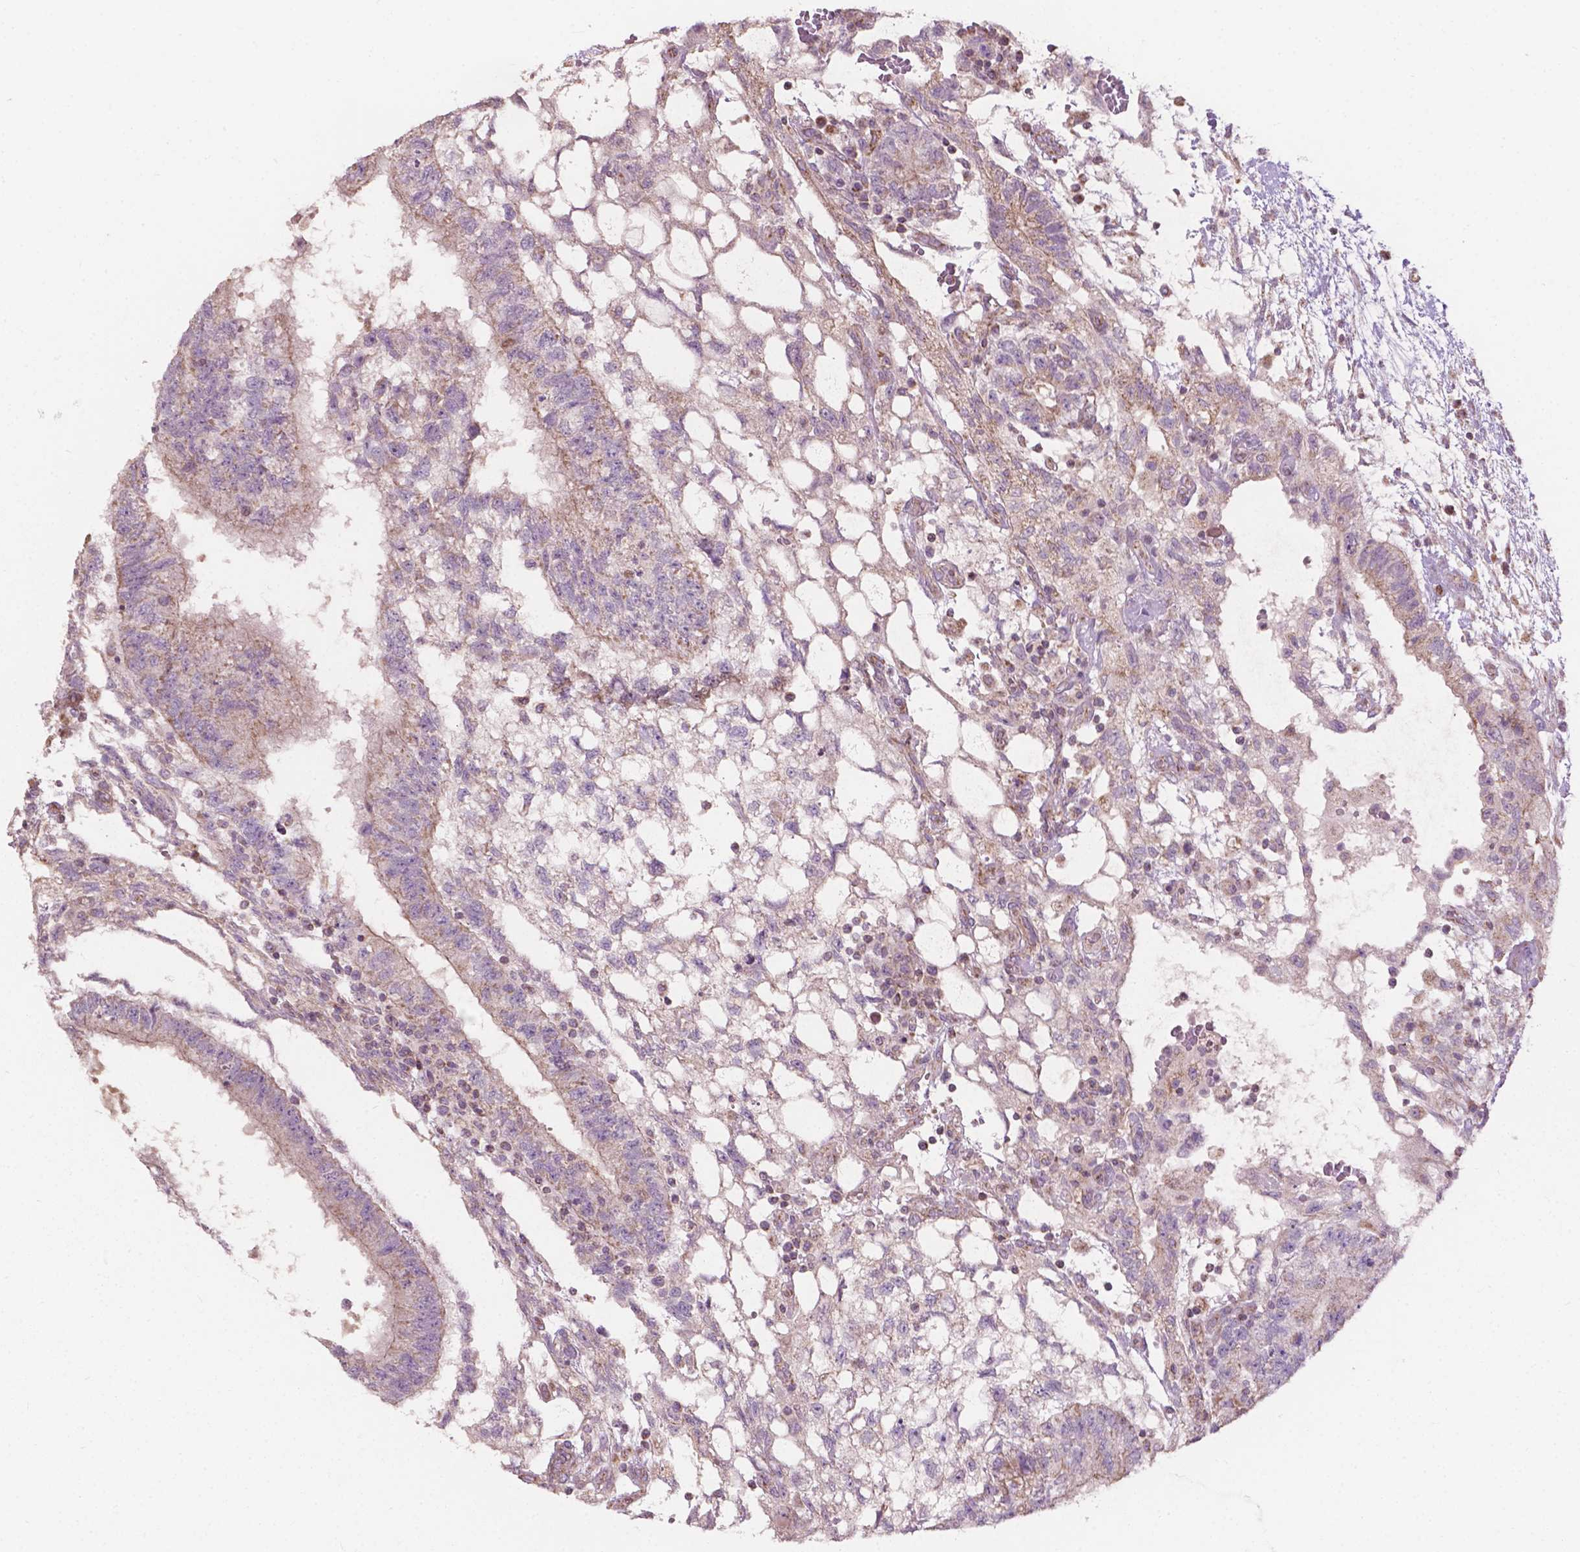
{"staining": {"intensity": "weak", "quantity": "<25%", "location": "cytoplasmic/membranous"}, "tissue": "testis cancer", "cell_type": "Tumor cells", "image_type": "cancer", "snomed": [{"axis": "morphology", "description": "Carcinoma, Embryonal, NOS"}, {"axis": "topography", "description": "Testis"}], "caption": "Immunohistochemical staining of human testis embryonal carcinoma demonstrates no significant staining in tumor cells.", "gene": "NDUFA10", "patient": {"sex": "male", "age": 32}}